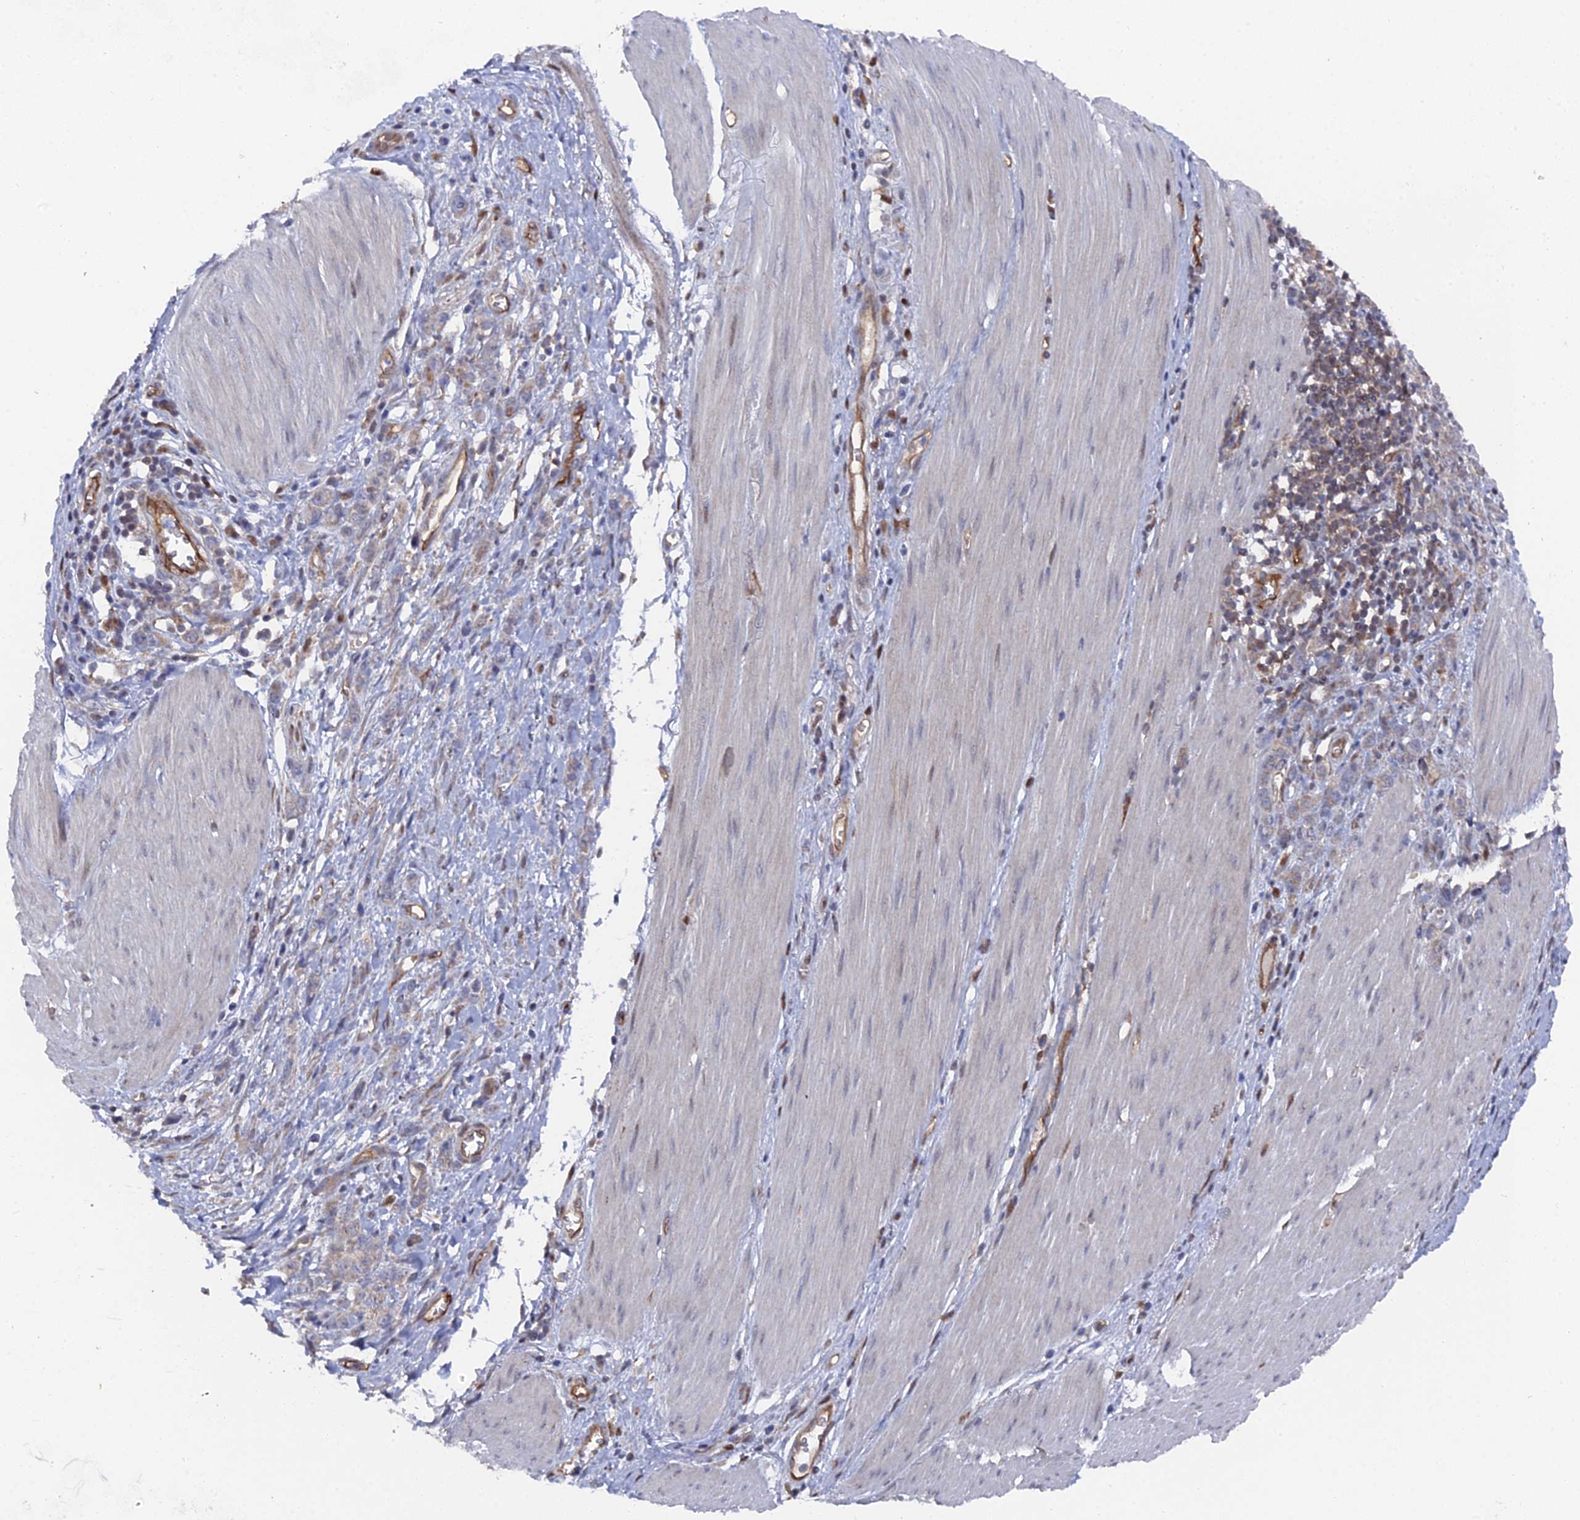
{"staining": {"intensity": "negative", "quantity": "none", "location": "none"}, "tissue": "stomach cancer", "cell_type": "Tumor cells", "image_type": "cancer", "snomed": [{"axis": "morphology", "description": "Adenocarcinoma, NOS"}, {"axis": "topography", "description": "Stomach"}], "caption": "Tumor cells show no significant staining in stomach cancer (adenocarcinoma). Brightfield microscopy of immunohistochemistry (IHC) stained with DAB (brown) and hematoxylin (blue), captured at high magnification.", "gene": "UNC5D", "patient": {"sex": "female", "age": 76}}